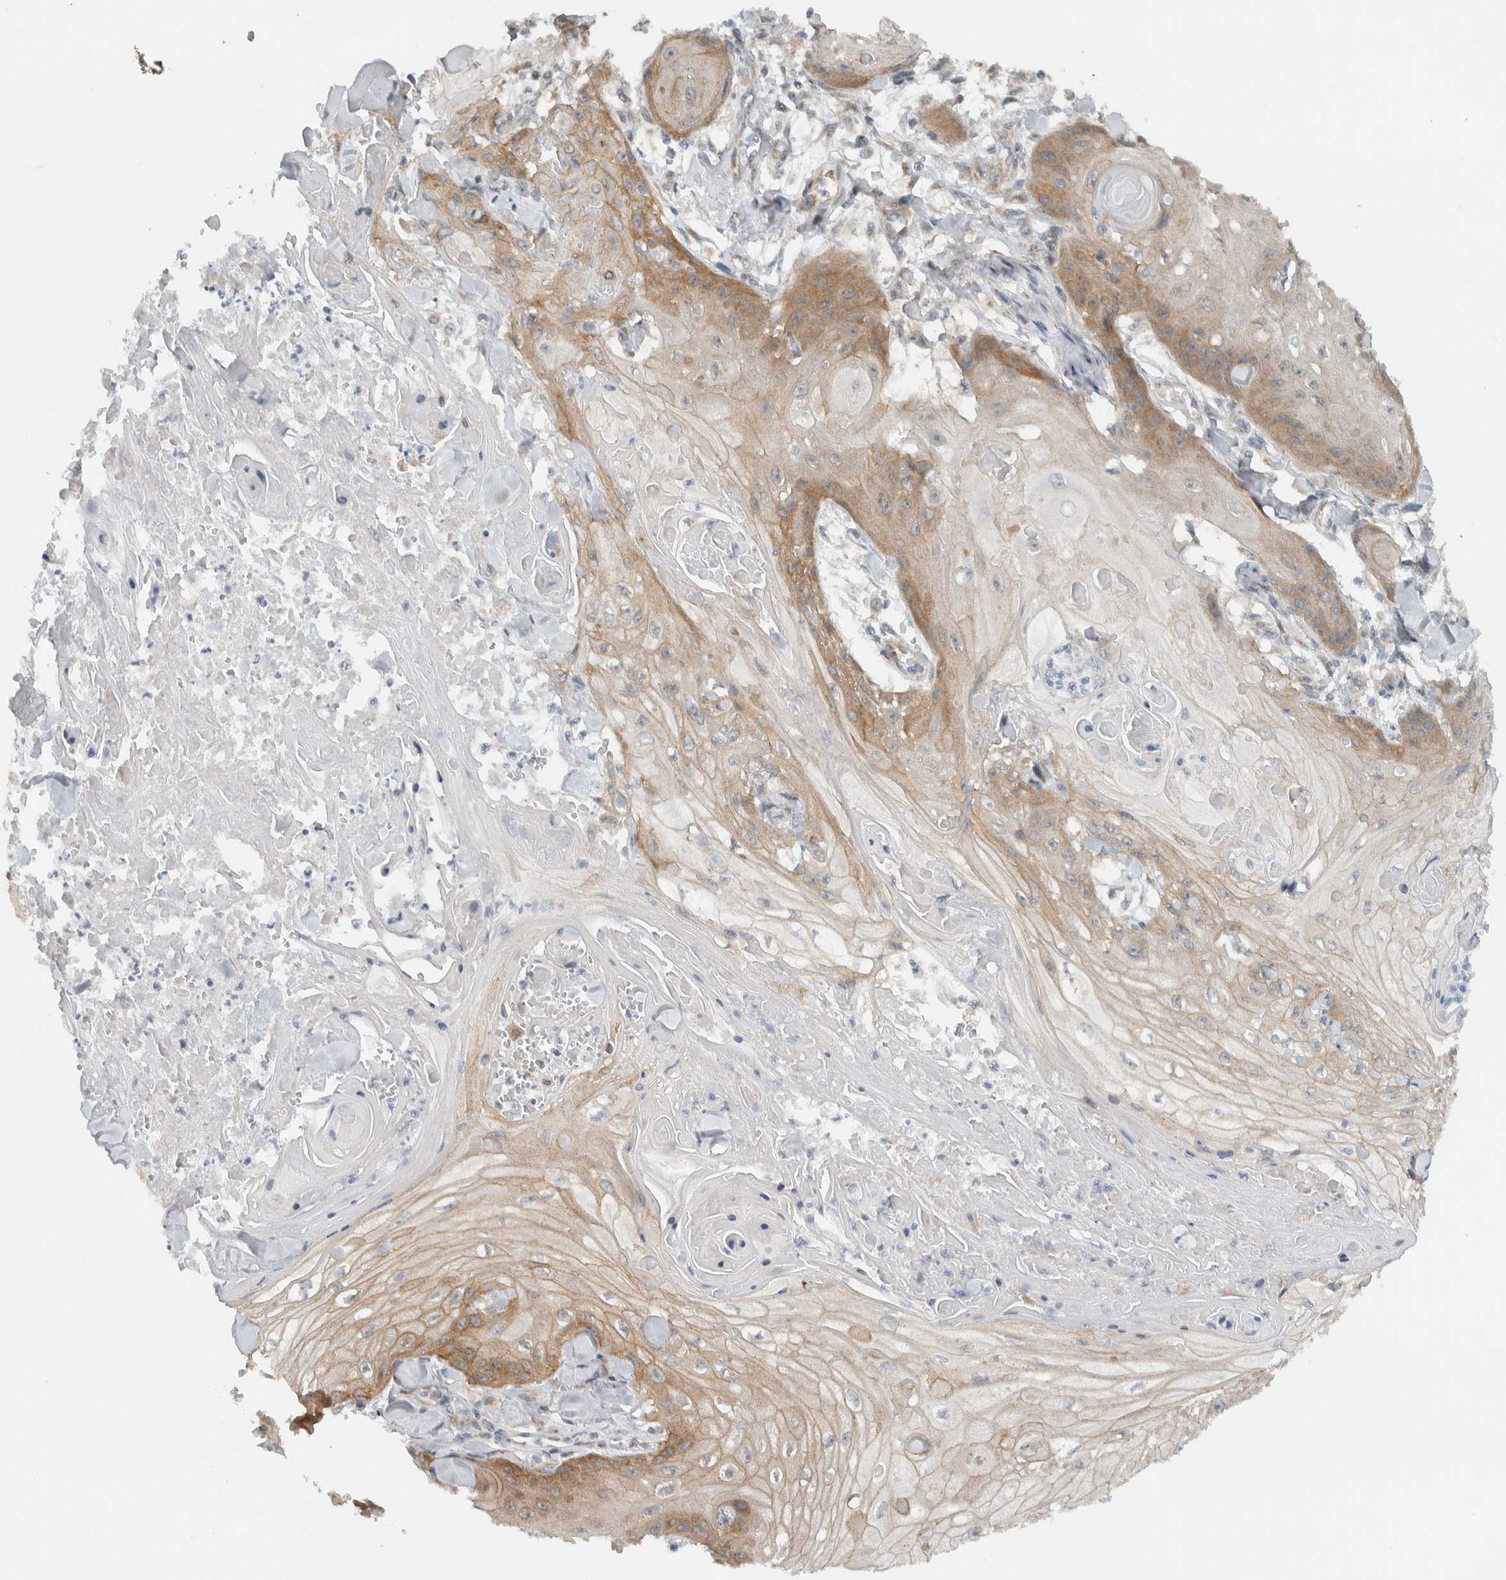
{"staining": {"intensity": "moderate", "quantity": "<25%", "location": "cytoplasmic/membranous"}, "tissue": "skin cancer", "cell_type": "Tumor cells", "image_type": "cancer", "snomed": [{"axis": "morphology", "description": "Squamous cell carcinoma, NOS"}, {"axis": "topography", "description": "Skin"}], "caption": "High-magnification brightfield microscopy of squamous cell carcinoma (skin) stained with DAB (3,3'-diaminobenzidine) (brown) and counterstained with hematoxylin (blue). tumor cells exhibit moderate cytoplasmic/membranous expression is identified in approximately<25% of cells. (DAB = brown stain, brightfield microscopy at high magnification).", "gene": "RERE", "patient": {"sex": "male", "age": 74}}